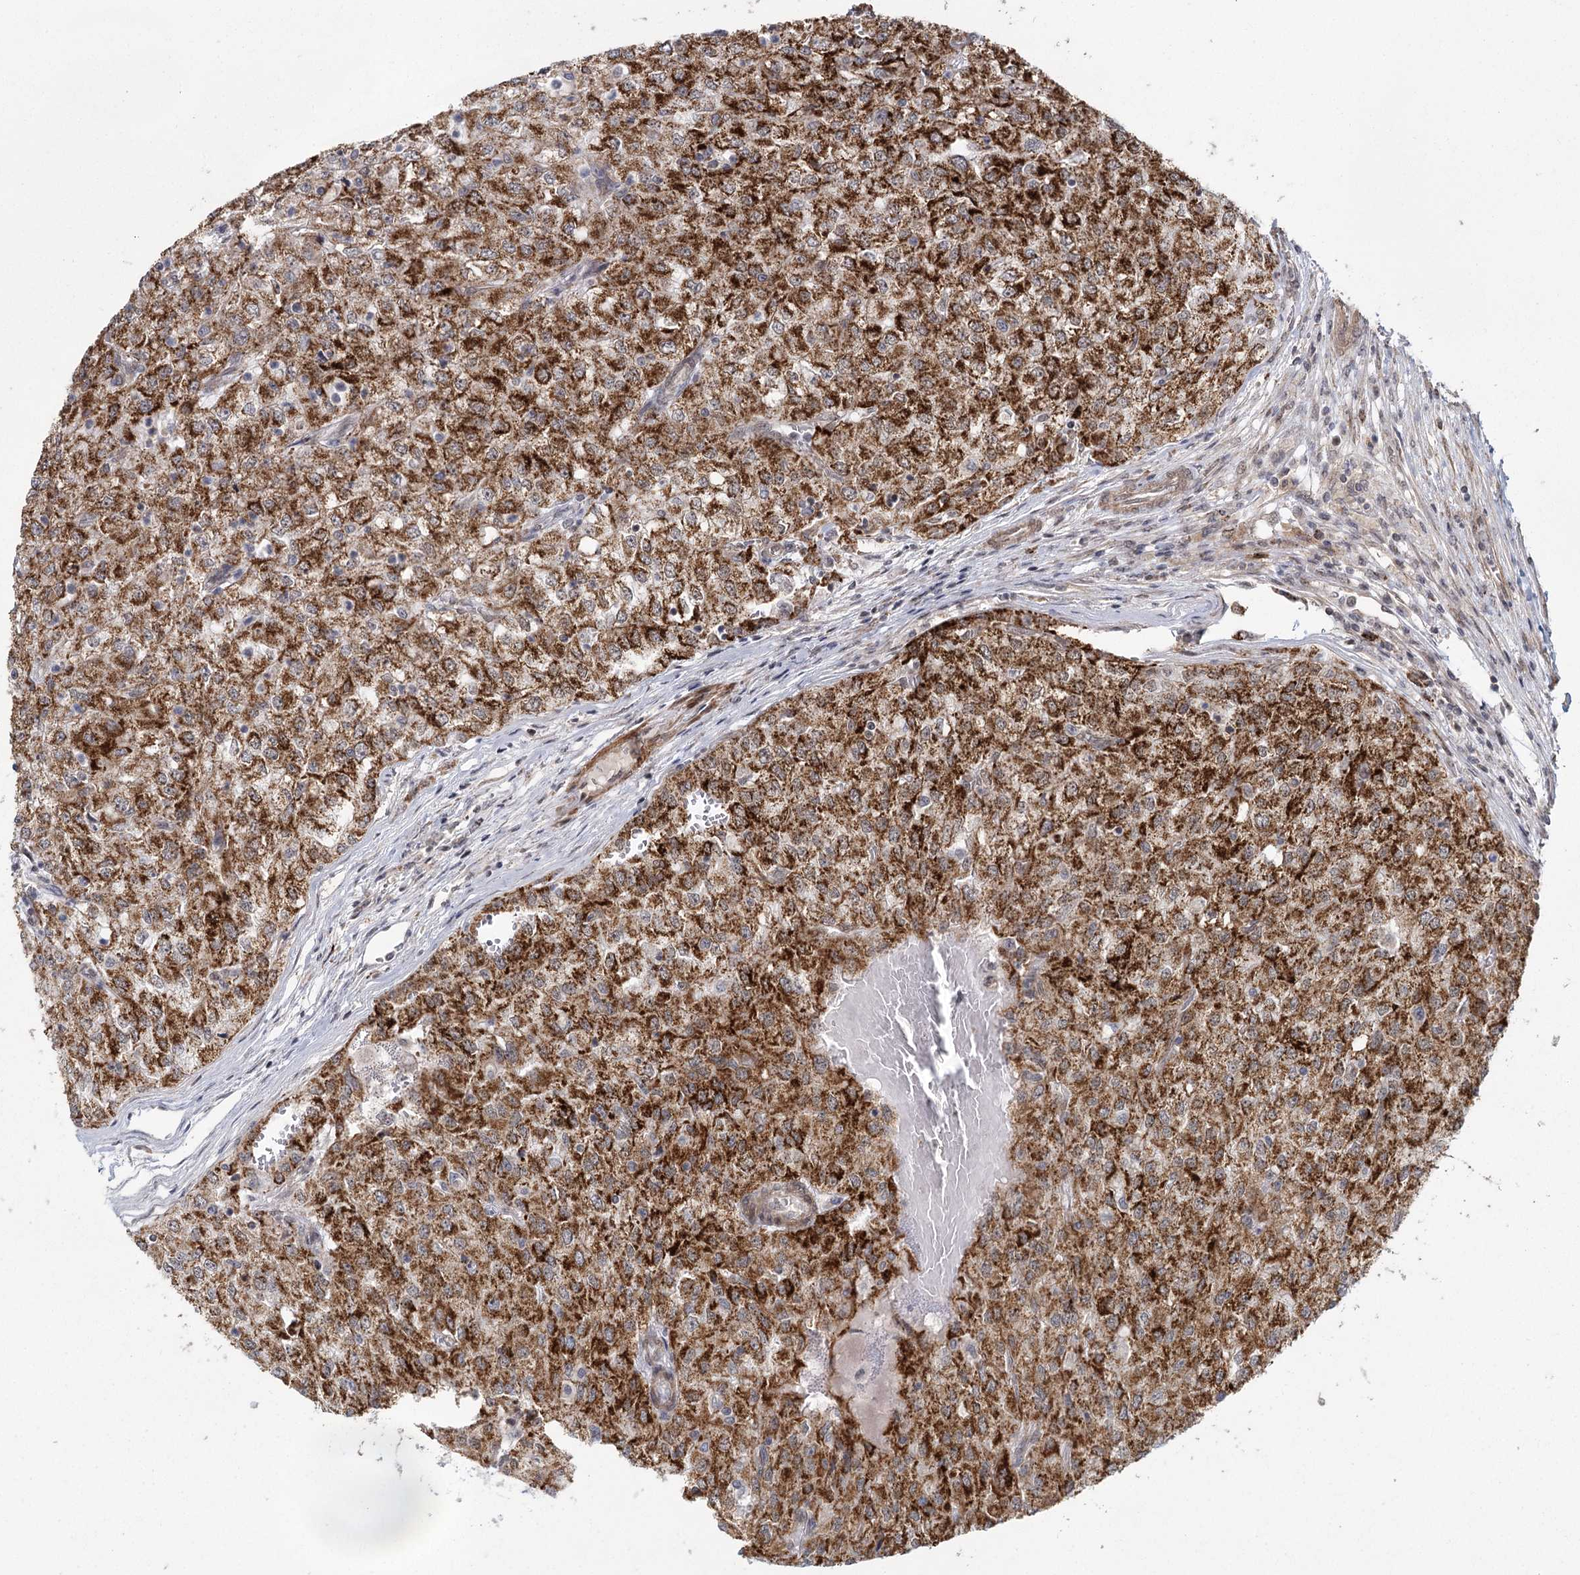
{"staining": {"intensity": "strong", "quantity": ">75%", "location": "cytoplasmic/membranous"}, "tissue": "renal cancer", "cell_type": "Tumor cells", "image_type": "cancer", "snomed": [{"axis": "morphology", "description": "Adenocarcinoma, NOS"}, {"axis": "topography", "description": "Kidney"}], "caption": "Strong cytoplasmic/membranous positivity is seen in approximately >75% of tumor cells in adenocarcinoma (renal).", "gene": "ZCCHC24", "patient": {"sex": "female", "age": 54}}